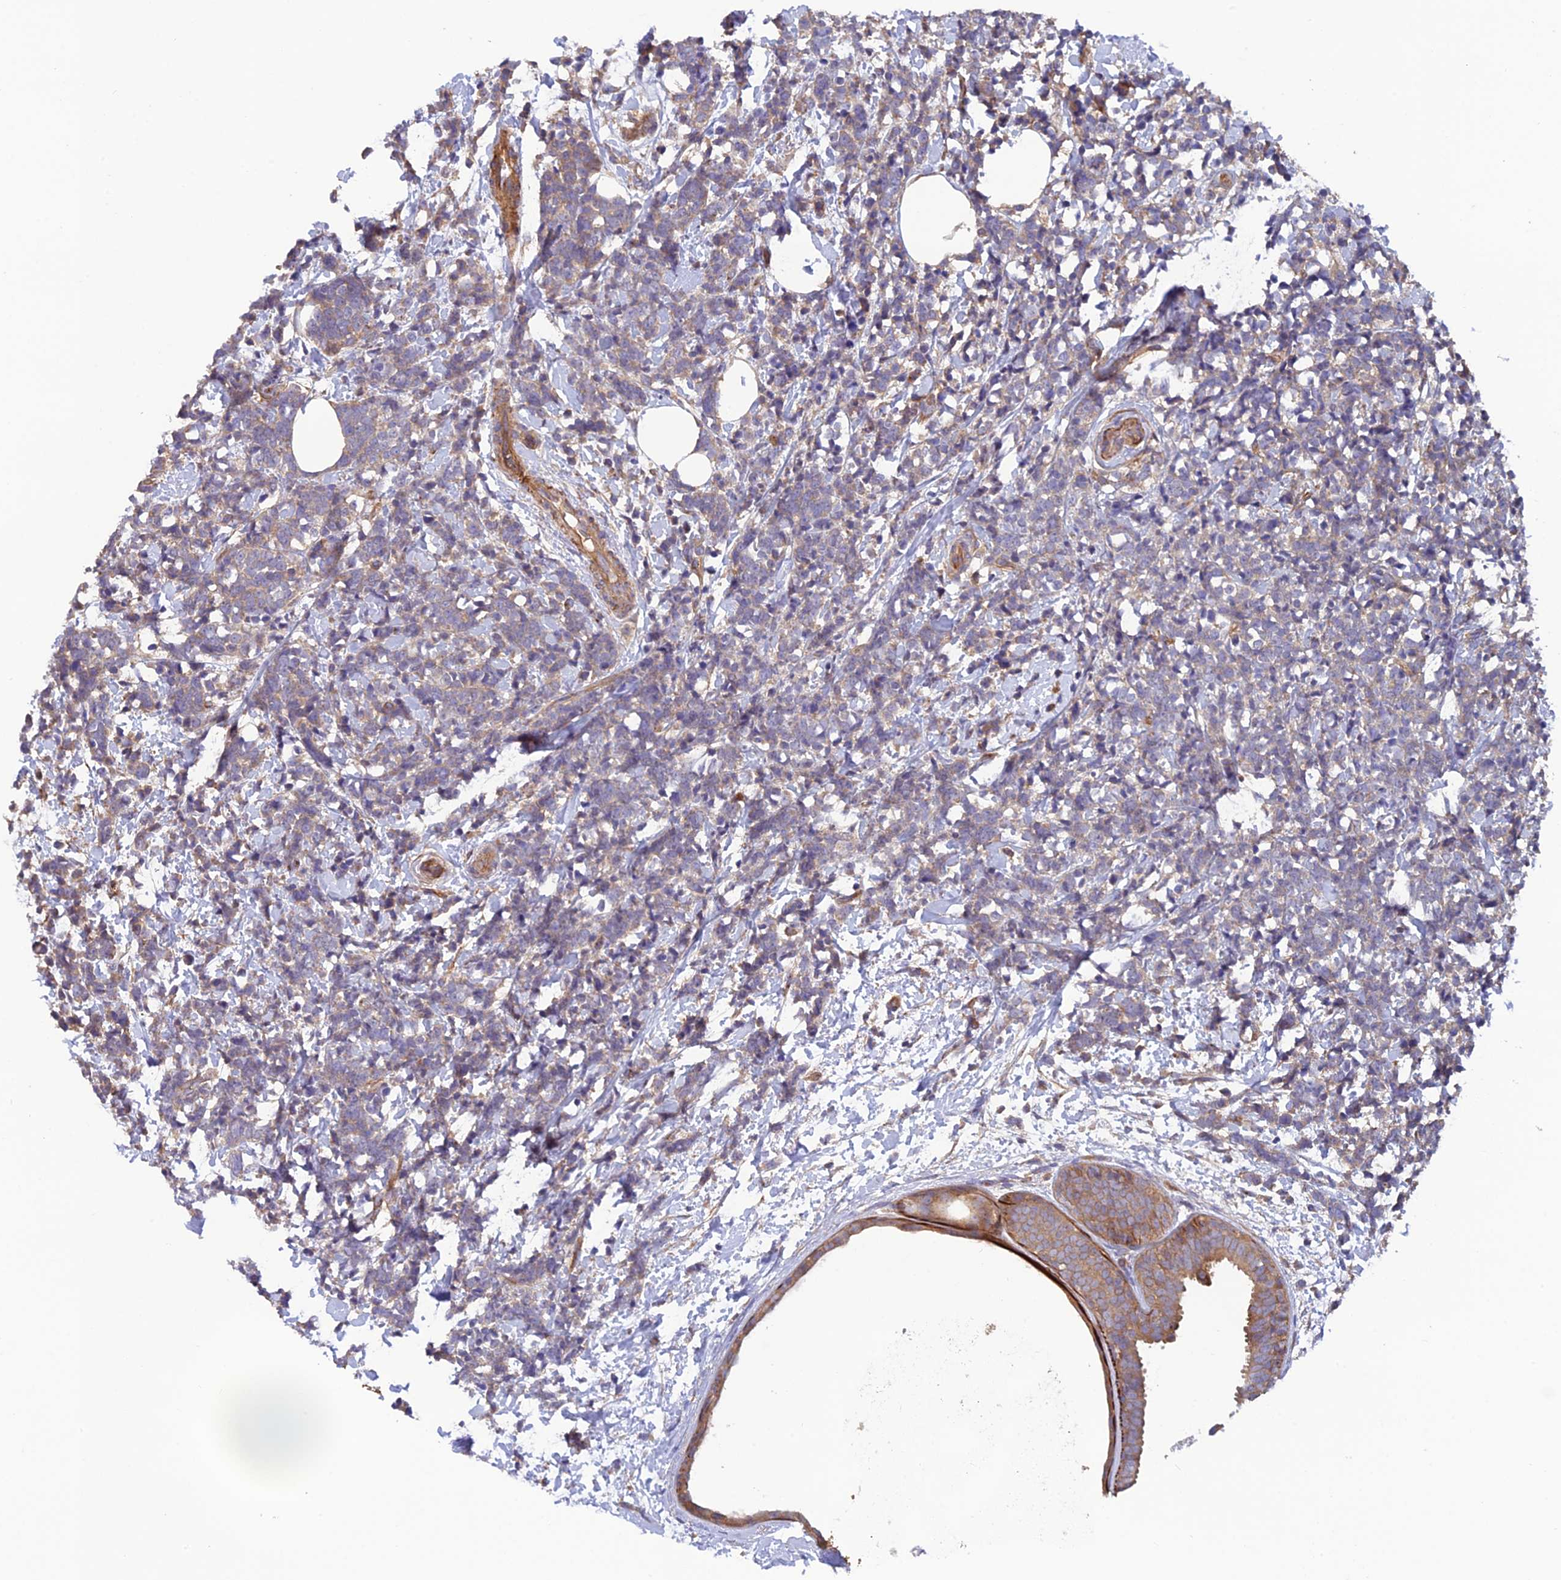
{"staining": {"intensity": "weak", "quantity": "25%-75%", "location": "cytoplasmic/membranous"}, "tissue": "breast cancer", "cell_type": "Tumor cells", "image_type": "cancer", "snomed": [{"axis": "morphology", "description": "Lobular carcinoma"}, {"axis": "topography", "description": "Breast"}], "caption": "Brown immunohistochemical staining in breast lobular carcinoma demonstrates weak cytoplasmic/membranous staining in about 25%-75% of tumor cells. (Stains: DAB in brown, nuclei in blue, Microscopy: brightfield microscopy at high magnification).", "gene": "ADAMTS15", "patient": {"sex": "female", "age": 58}}